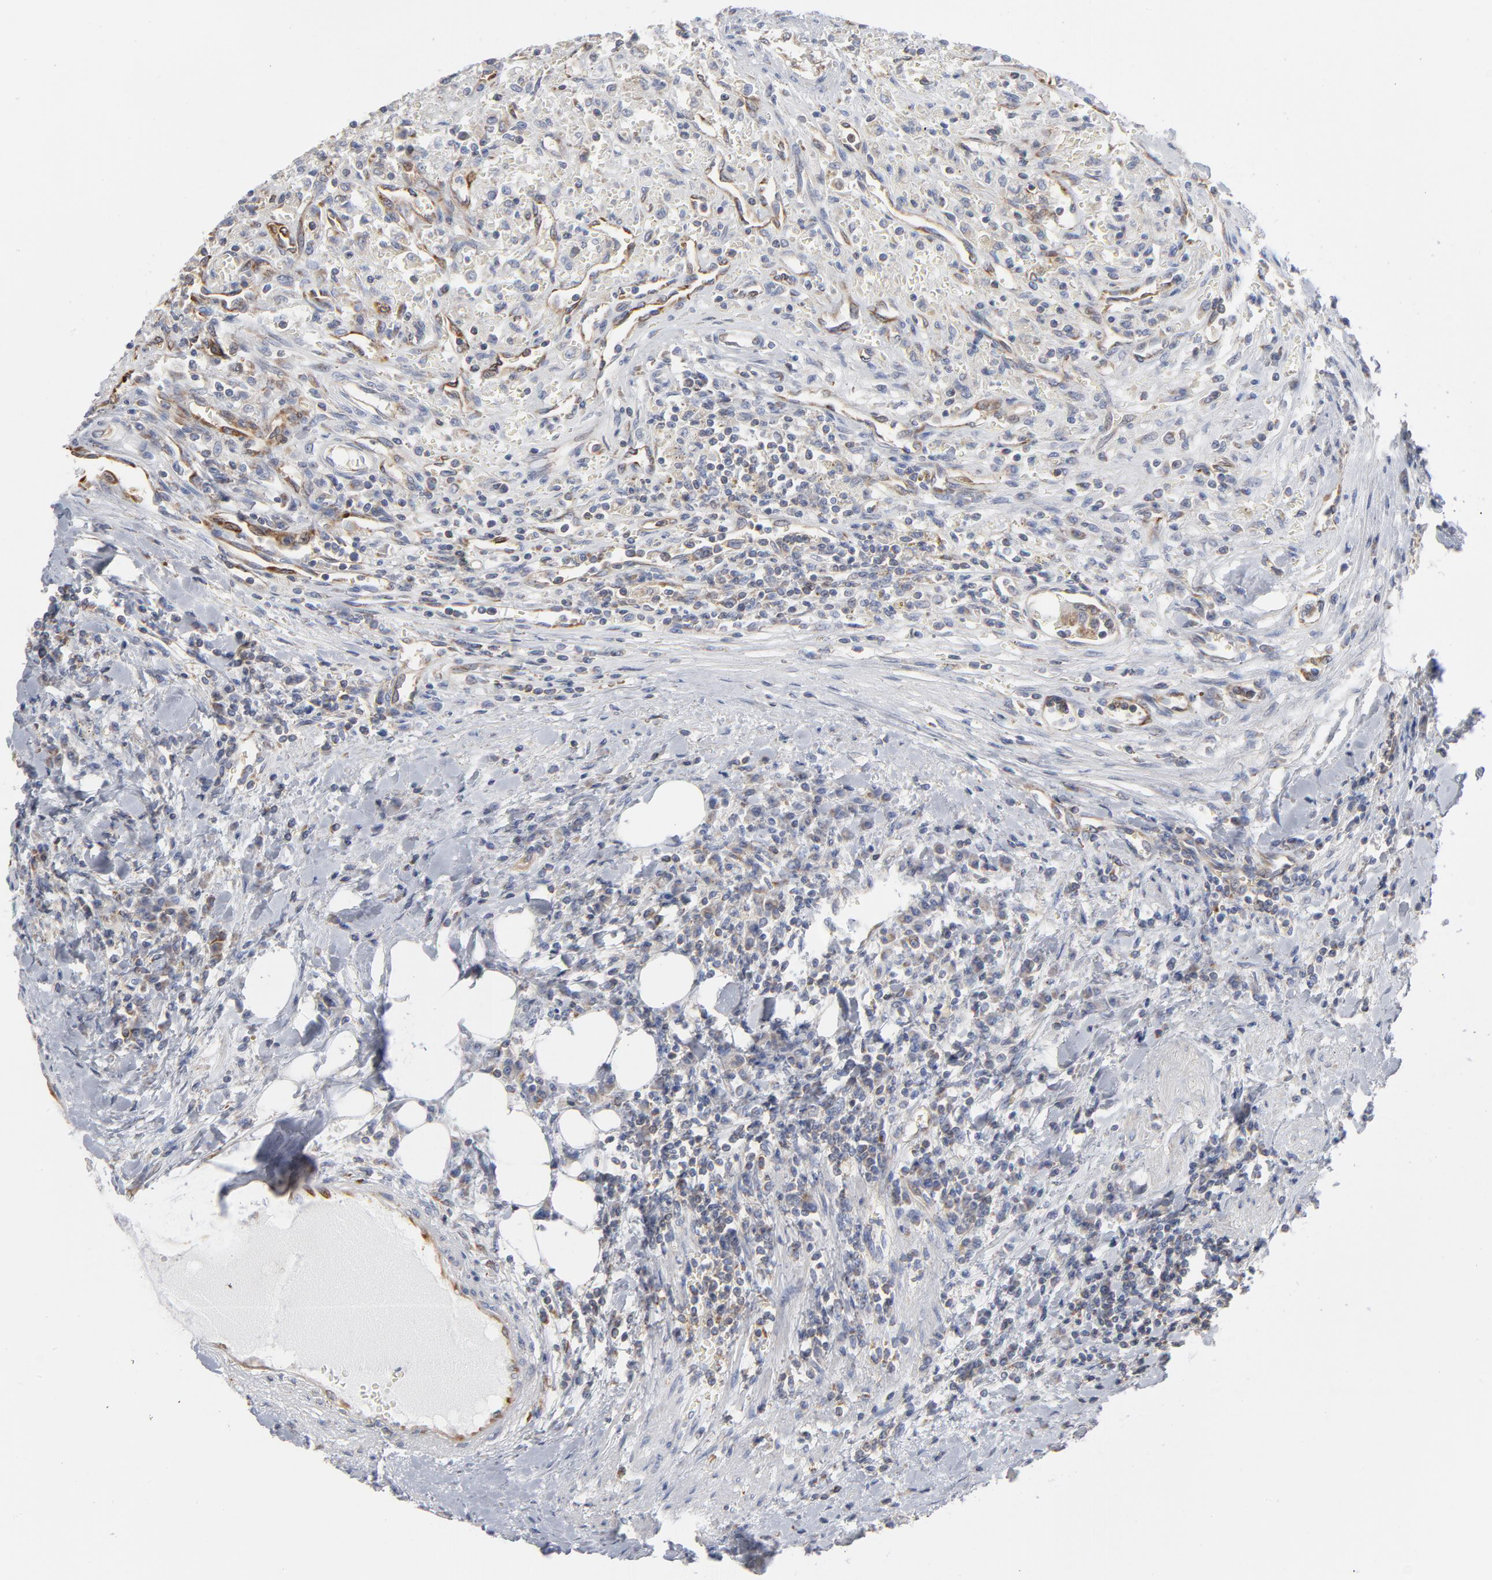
{"staining": {"intensity": "weak", "quantity": "<25%", "location": "cytoplasmic/membranous"}, "tissue": "renal cancer", "cell_type": "Tumor cells", "image_type": "cancer", "snomed": [{"axis": "morphology", "description": "Normal tissue, NOS"}, {"axis": "morphology", "description": "Adenocarcinoma, NOS"}, {"axis": "topography", "description": "Kidney"}], "caption": "DAB (3,3'-diaminobenzidine) immunohistochemical staining of renal cancer (adenocarcinoma) reveals no significant expression in tumor cells.", "gene": "OXA1L", "patient": {"sex": "male", "age": 71}}